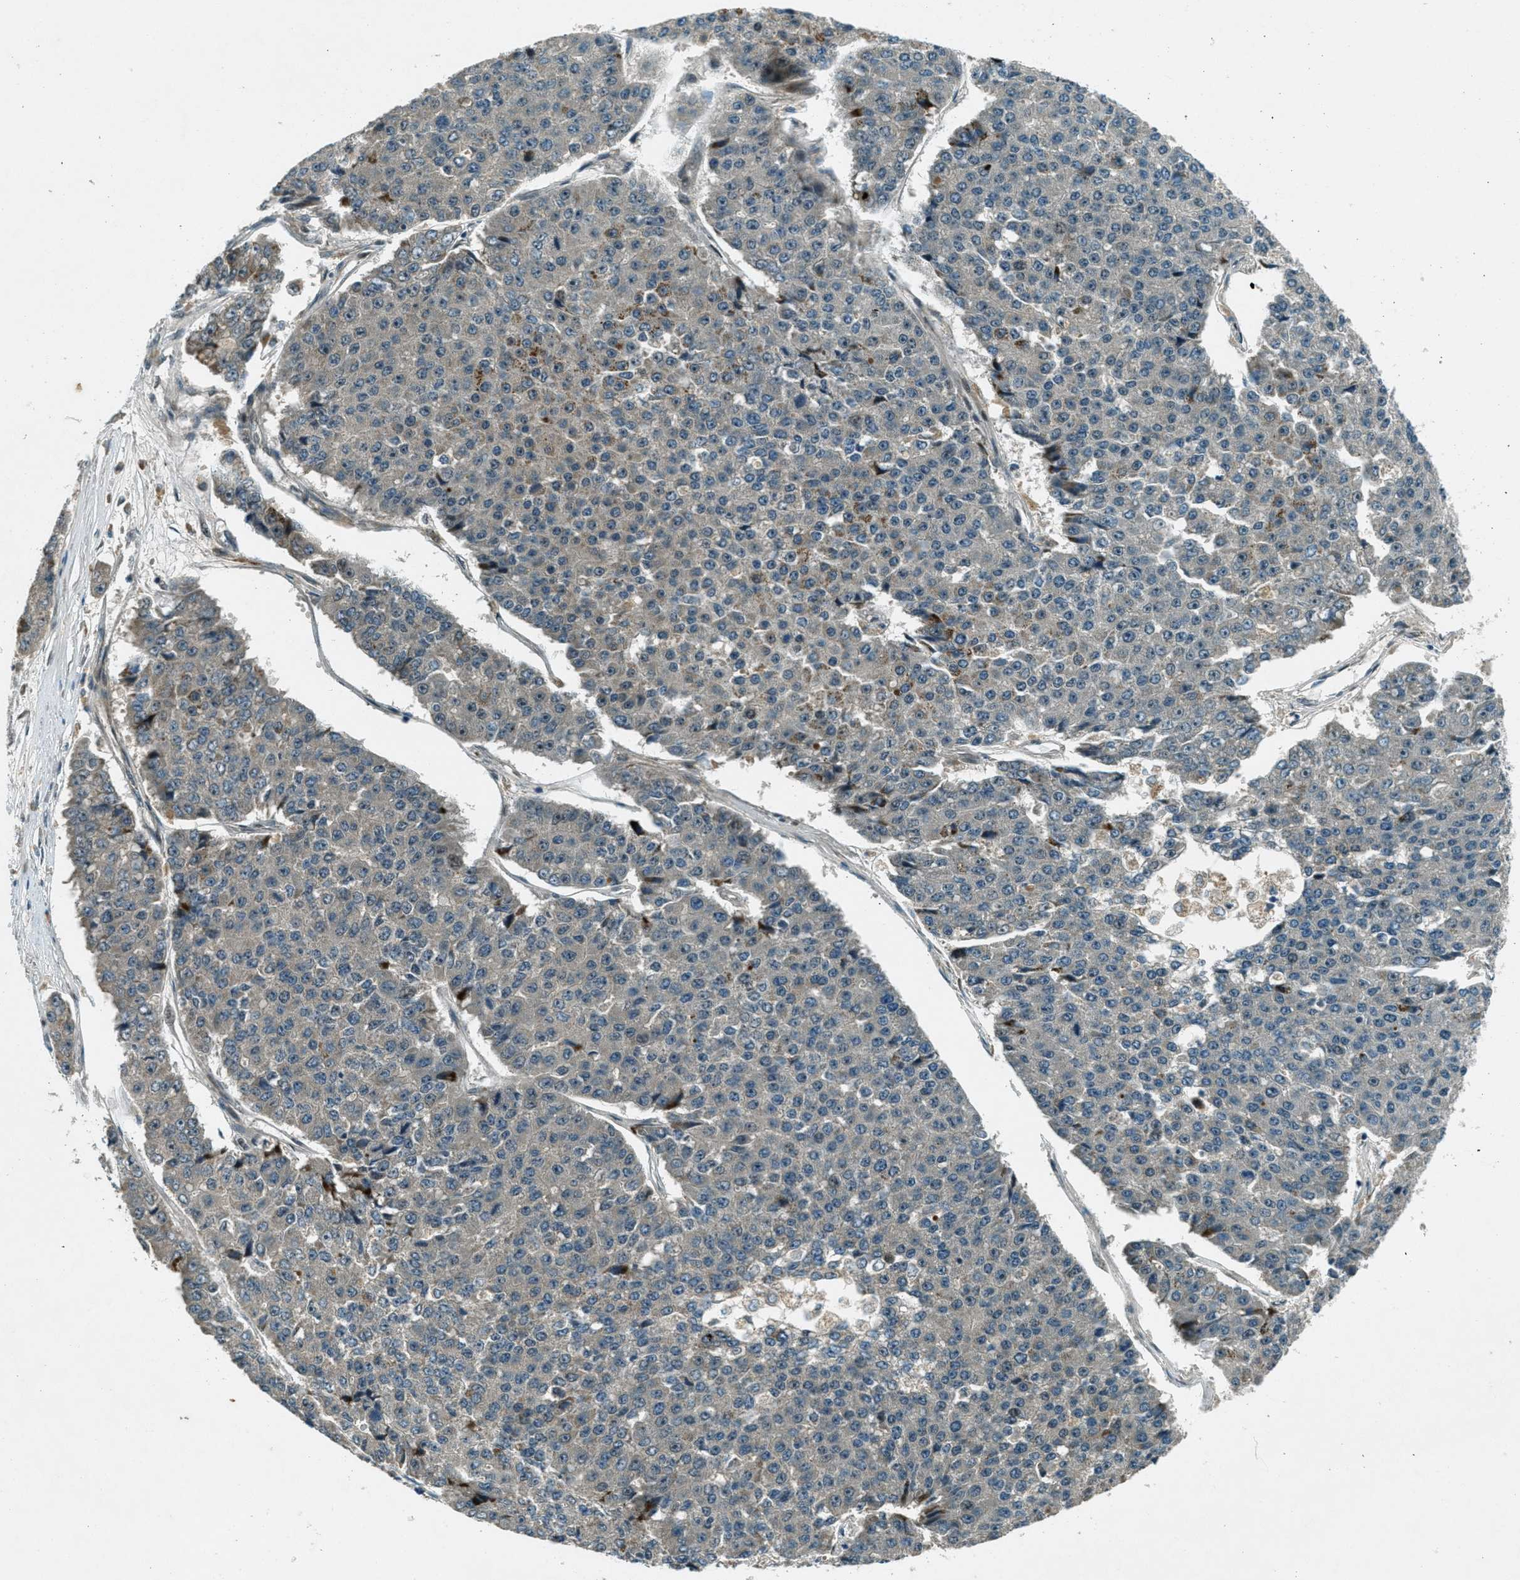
{"staining": {"intensity": "negative", "quantity": "none", "location": "none"}, "tissue": "pancreatic cancer", "cell_type": "Tumor cells", "image_type": "cancer", "snomed": [{"axis": "morphology", "description": "Adenocarcinoma, NOS"}, {"axis": "topography", "description": "Pancreas"}], "caption": "Tumor cells show no significant staining in pancreatic cancer.", "gene": "STK11", "patient": {"sex": "male", "age": 50}}